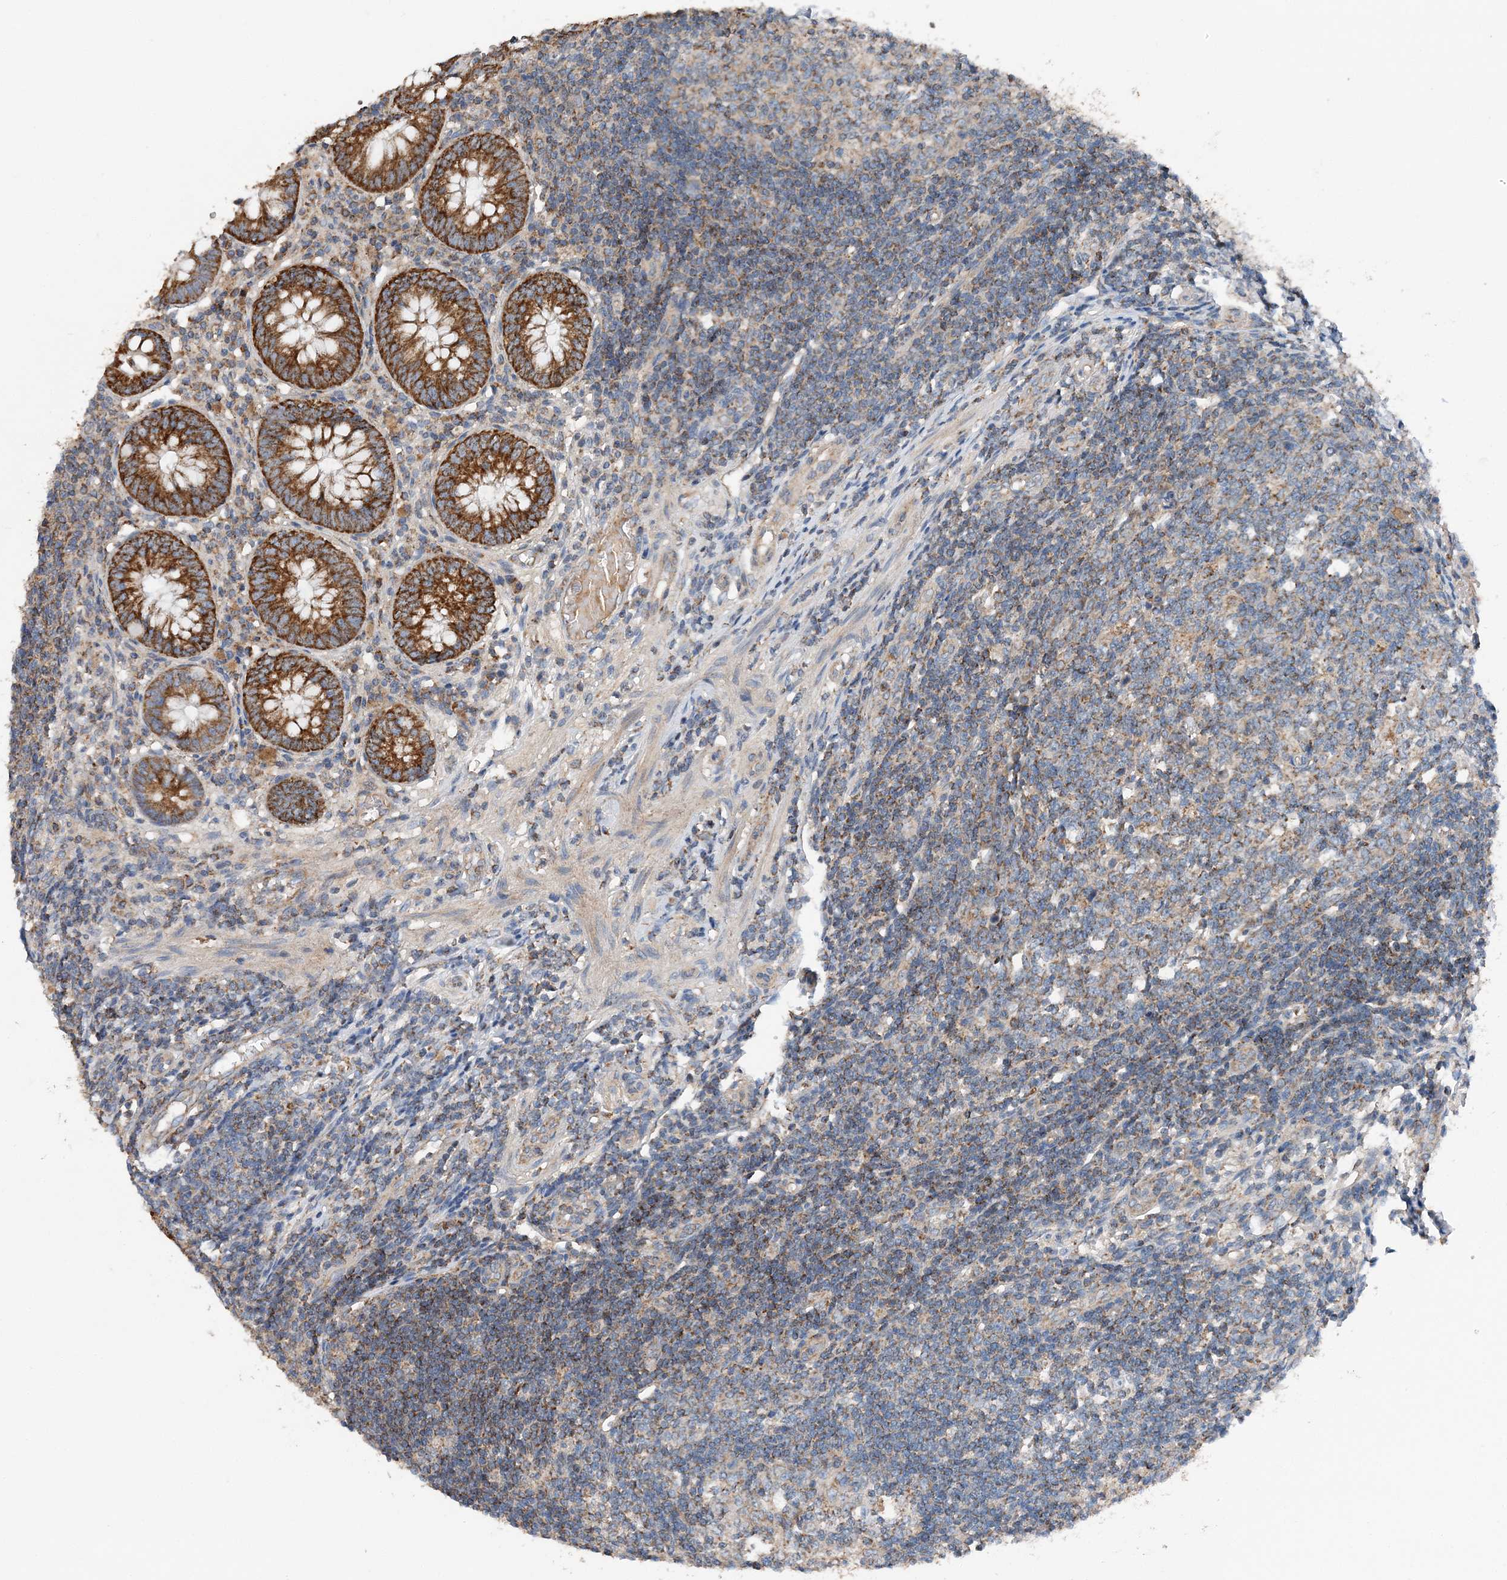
{"staining": {"intensity": "strong", "quantity": ">75%", "location": "cytoplasmic/membranous"}, "tissue": "appendix", "cell_type": "Glandular cells", "image_type": "normal", "snomed": [{"axis": "morphology", "description": "Normal tissue, NOS"}, {"axis": "topography", "description": "Appendix"}], "caption": "Strong cytoplasmic/membranous expression for a protein is identified in about >75% of glandular cells of normal appendix using immunohistochemistry (IHC).", "gene": "SPRY2", "patient": {"sex": "female", "age": 54}}